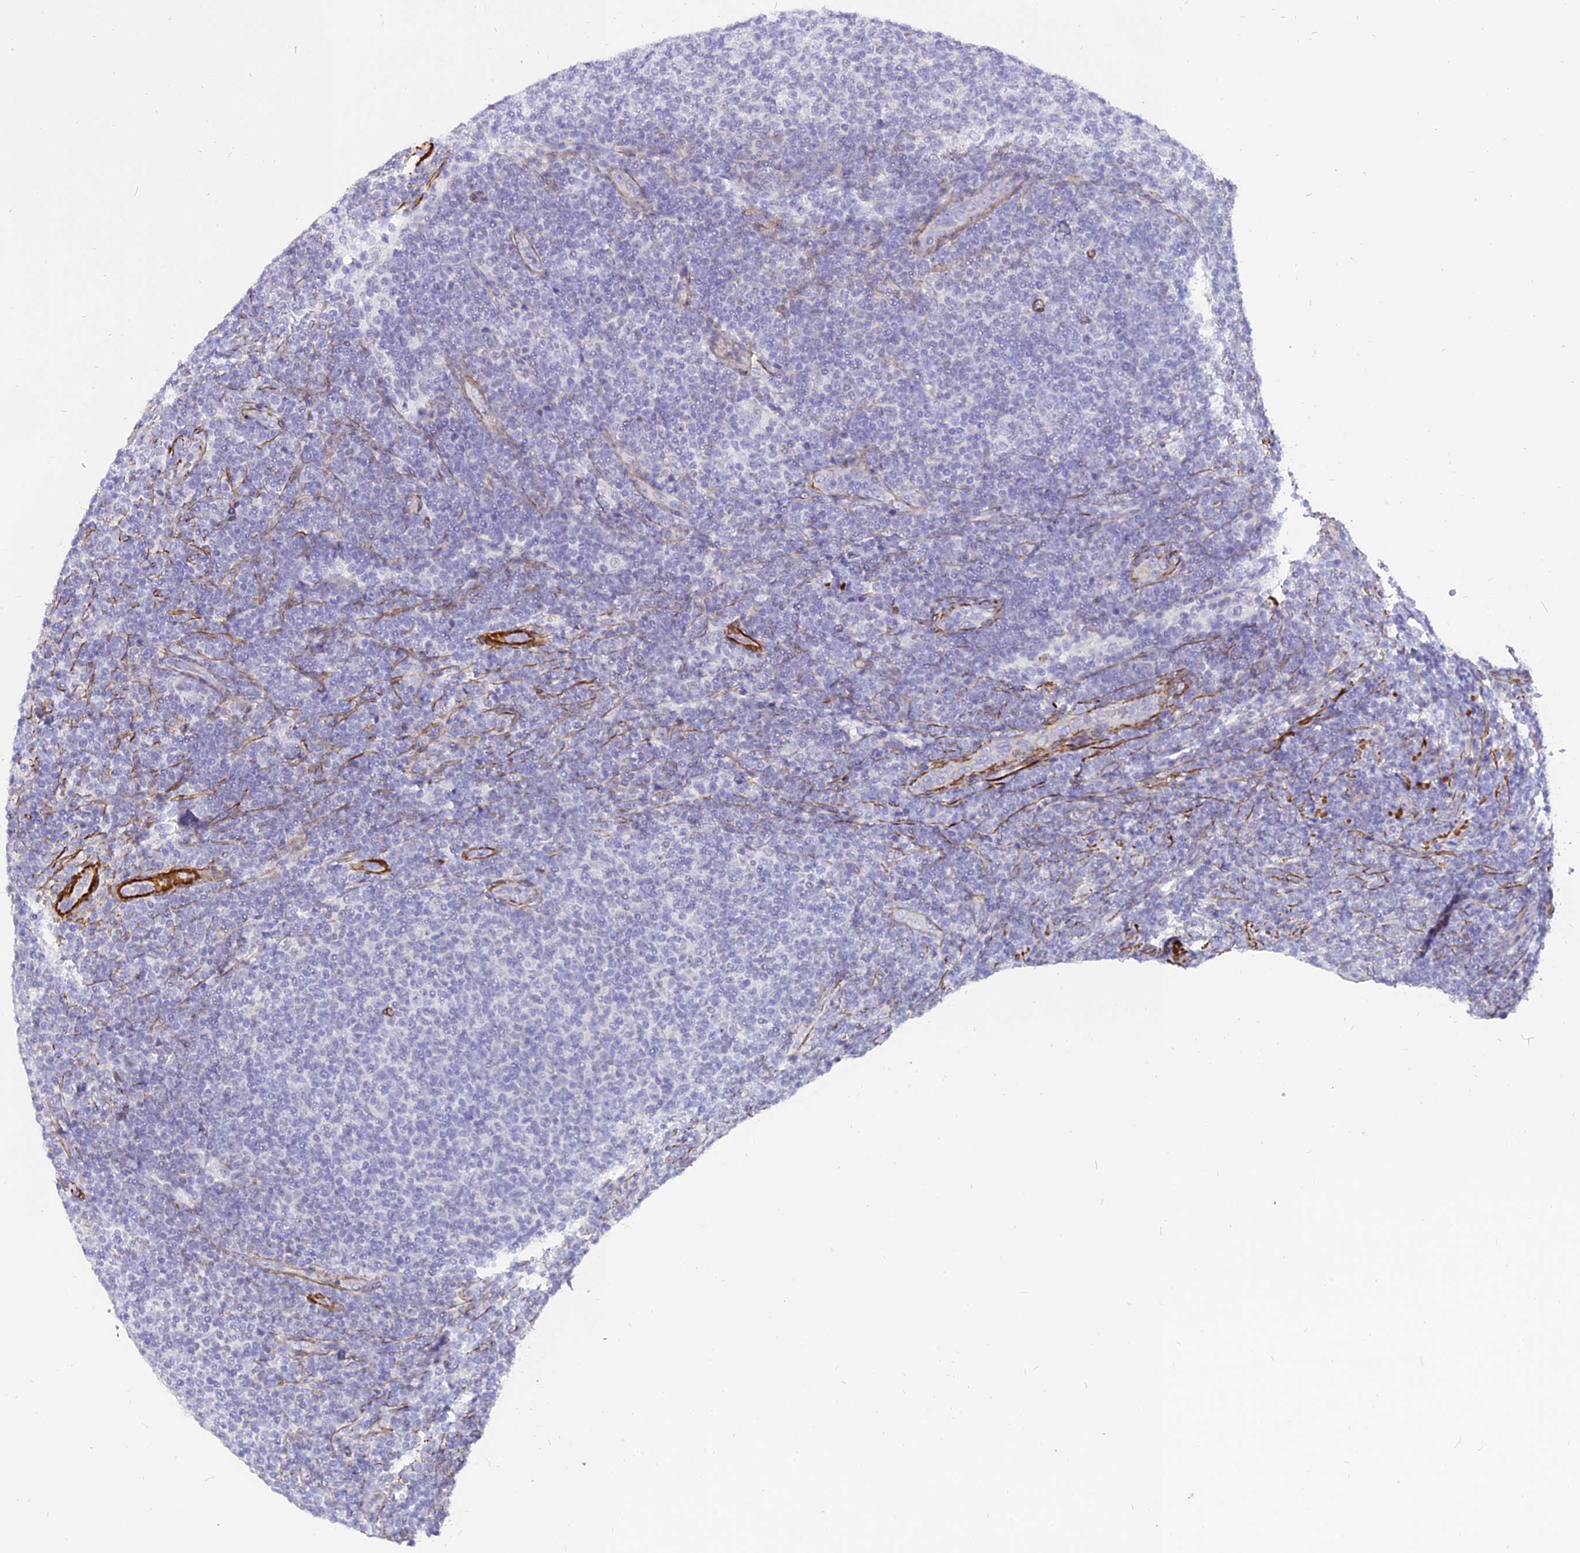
{"staining": {"intensity": "negative", "quantity": "none", "location": "none"}, "tissue": "lymphoma", "cell_type": "Tumor cells", "image_type": "cancer", "snomed": [{"axis": "morphology", "description": "Malignant lymphoma, non-Hodgkin's type, Low grade"}, {"axis": "topography", "description": "Lymph node"}], "caption": "IHC photomicrograph of human lymphoma stained for a protein (brown), which shows no positivity in tumor cells.", "gene": "CENPV", "patient": {"sex": "male", "age": 66}}